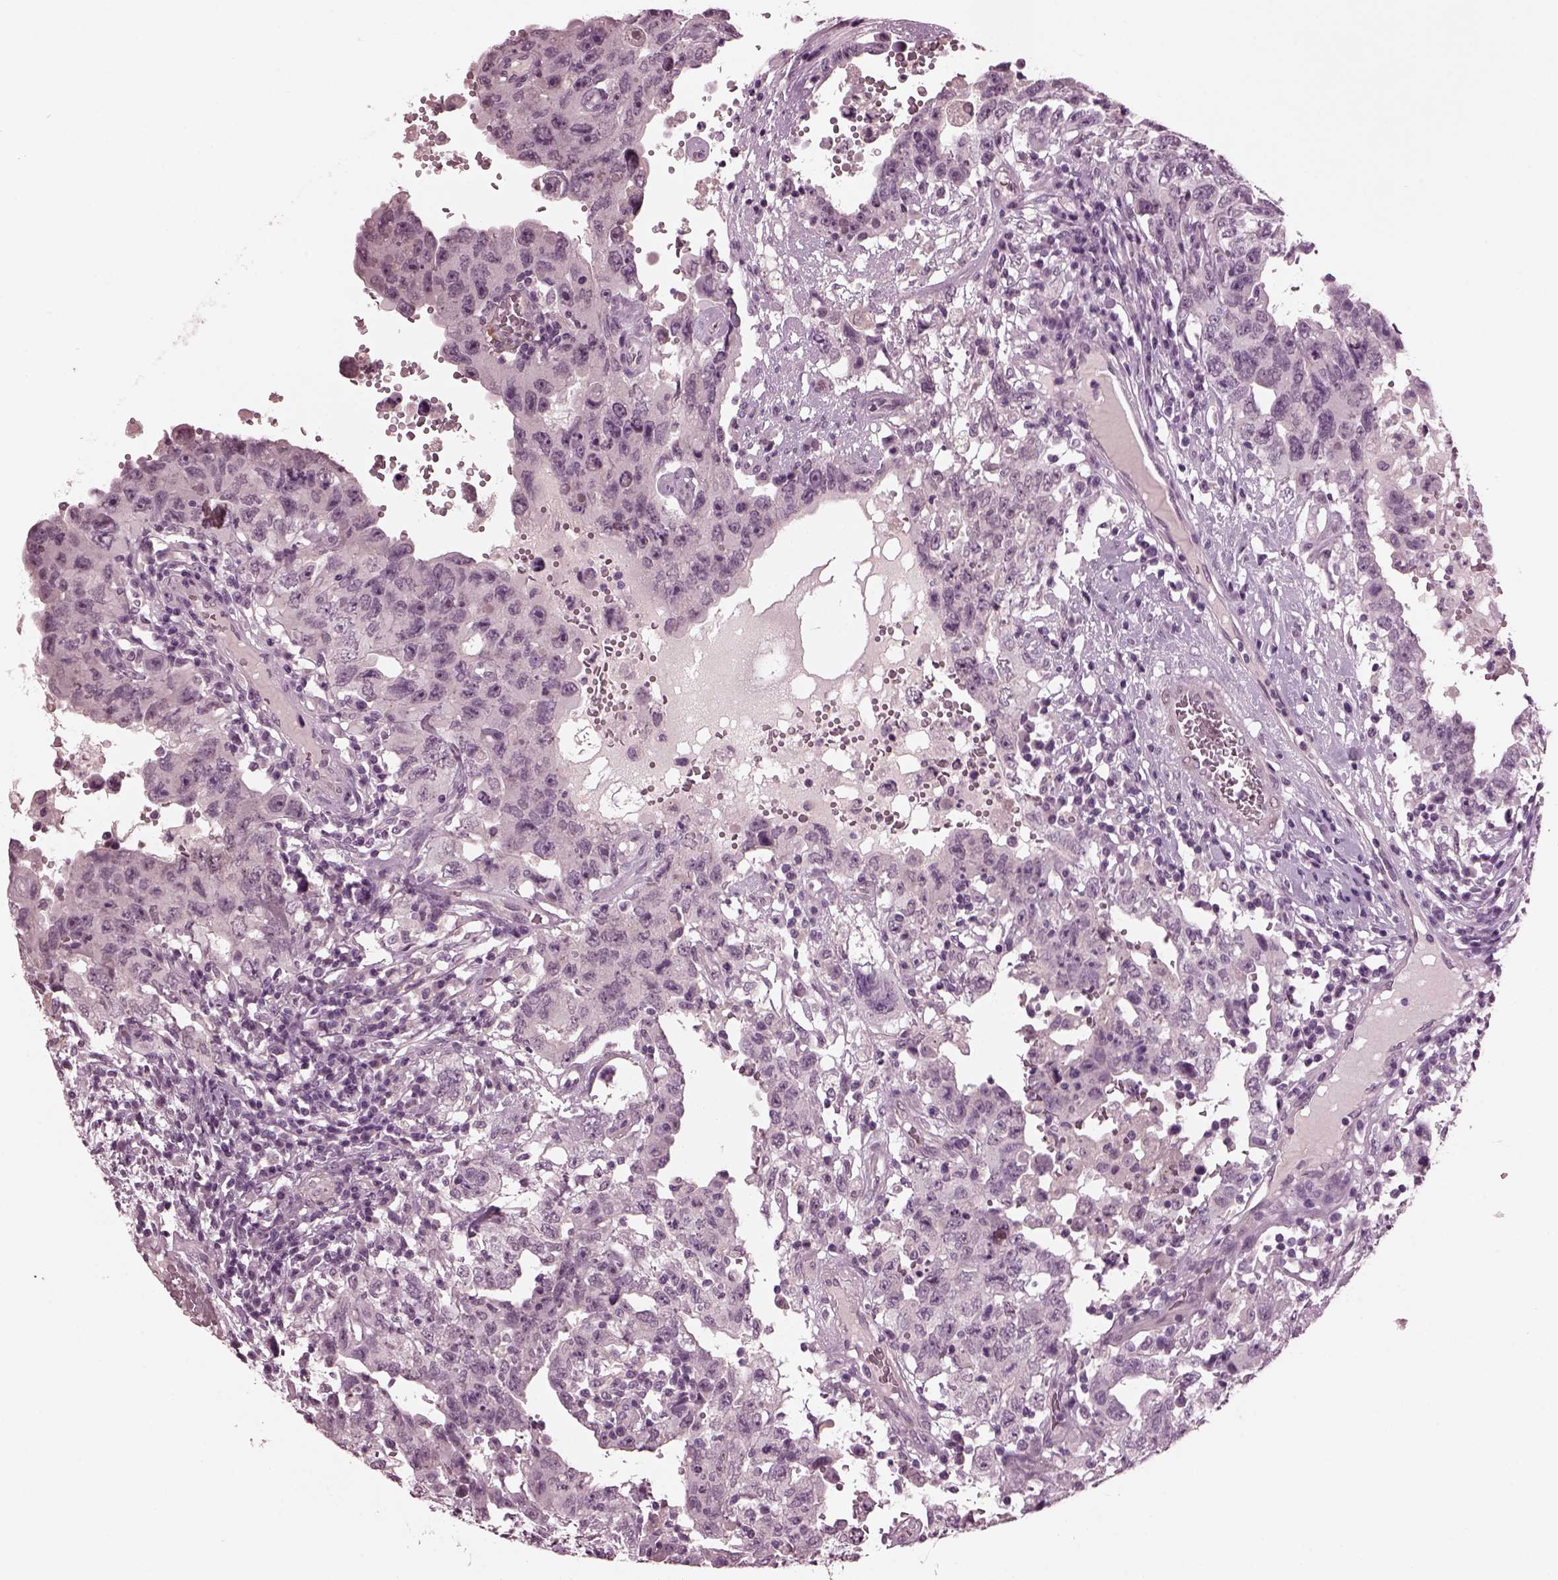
{"staining": {"intensity": "negative", "quantity": "none", "location": "none"}, "tissue": "testis cancer", "cell_type": "Tumor cells", "image_type": "cancer", "snomed": [{"axis": "morphology", "description": "Carcinoma, Embryonal, NOS"}, {"axis": "topography", "description": "Testis"}], "caption": "This is an IHC image of human testis embryonal carcinoma. There is no expression in tumor cells.", "gene": "MIB2", "patient": {"sex": "male", "age": 26}}